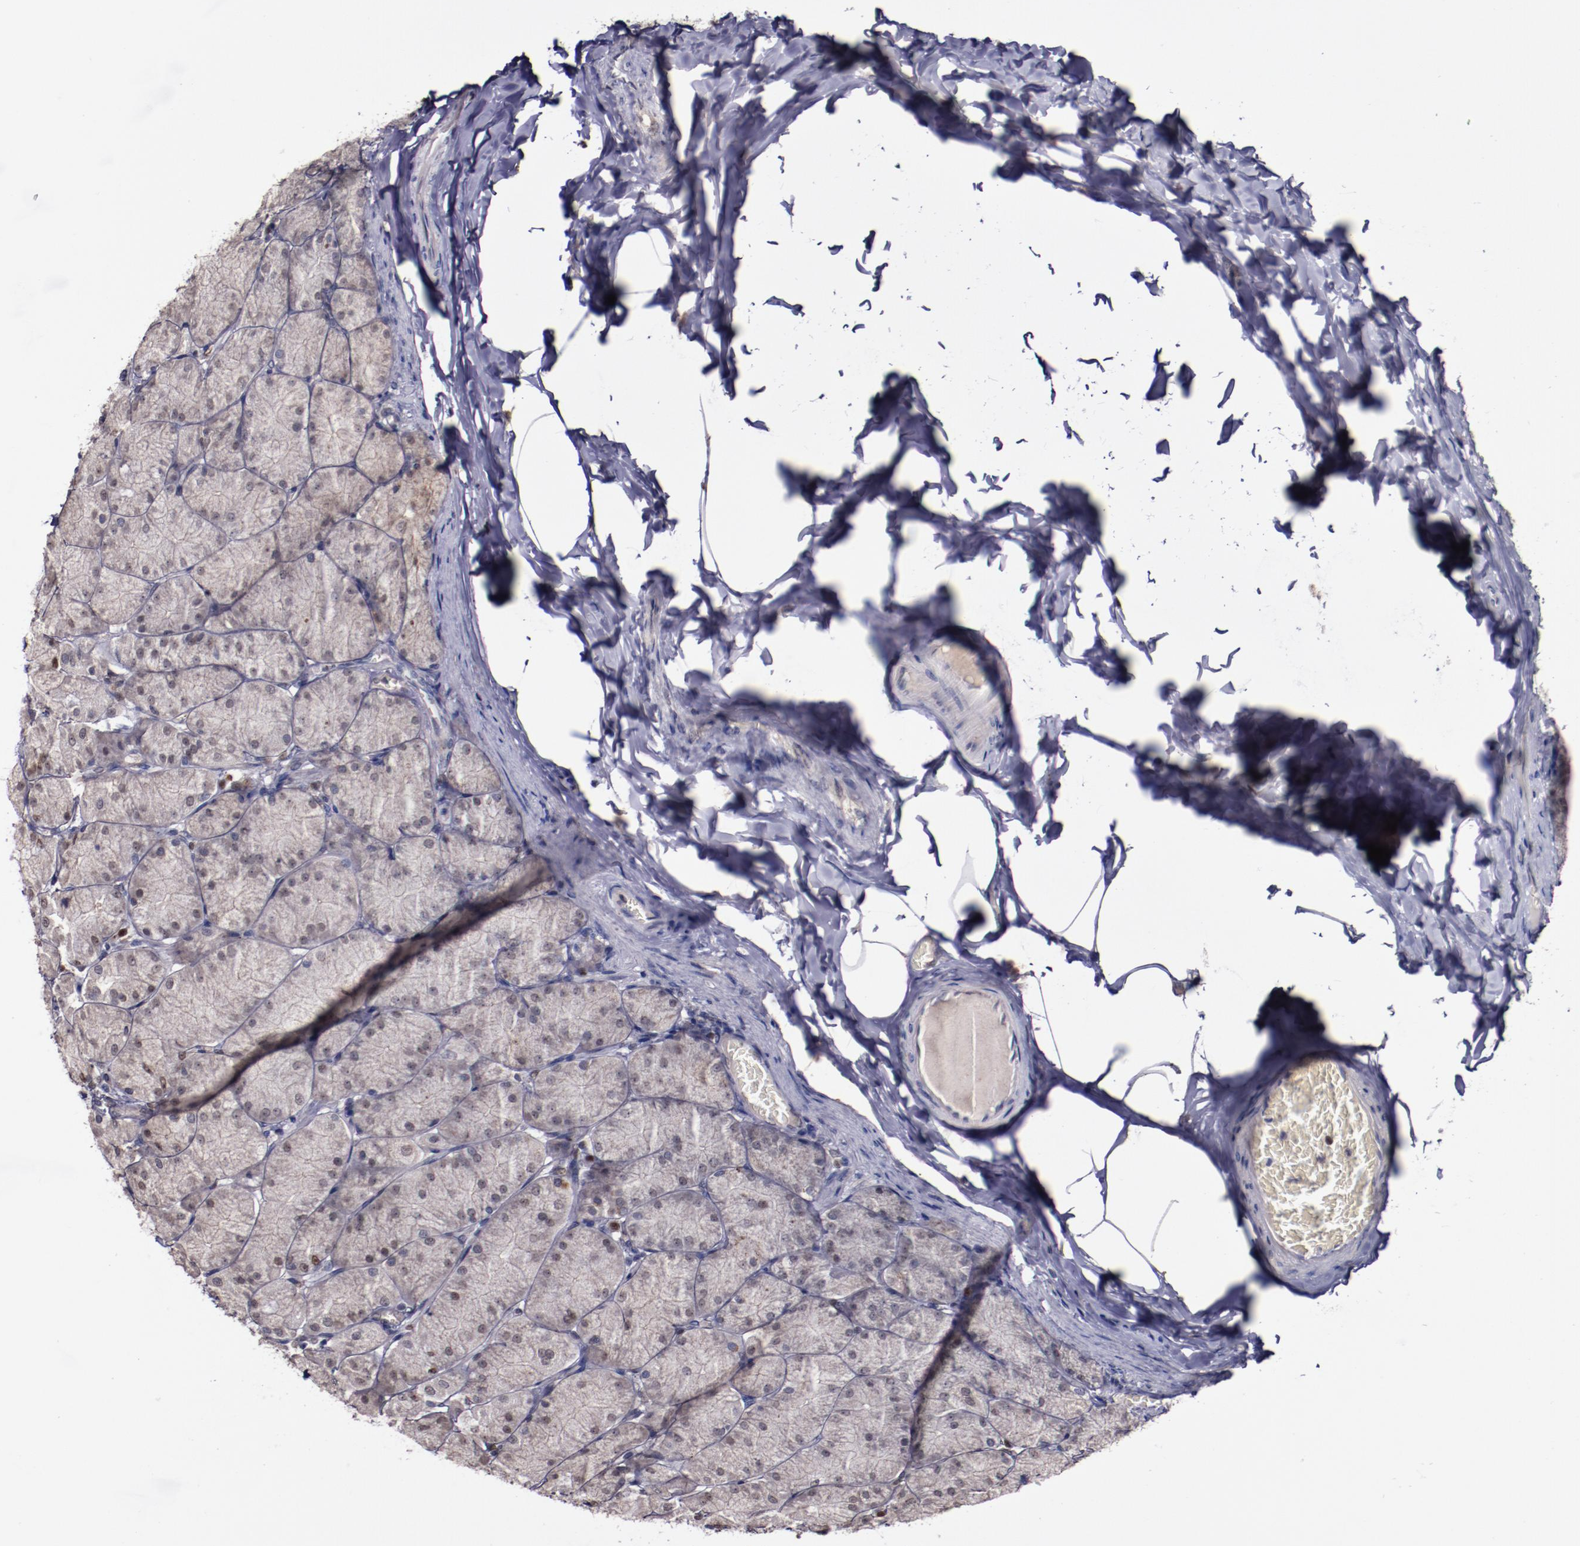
{"staining": {"intensity": "strong", "quantity": ">75%", "location": "nuclear"}, "tissue": "stomach", "cell_type": "Glandular cells", "image_type": "normal", "snomed": [{"axis": "morphology", "description": "Normal tissue, NOS"}, {"axis": "topography", "description": "Stomach, upper"}], "caption": "Immunohistochemistry of unremarkable stomach shows high levels of strong nuclear staining in approximately >75% of glandular cells. The staining is performed using DAB (3,3'-diaminobenzidine) brown chromogen to label protein expression. The nuclei are counter-stained blue using hematoxylin.", "gene": "CHEK2", "patient": {"sex": "female", "age": 56}}